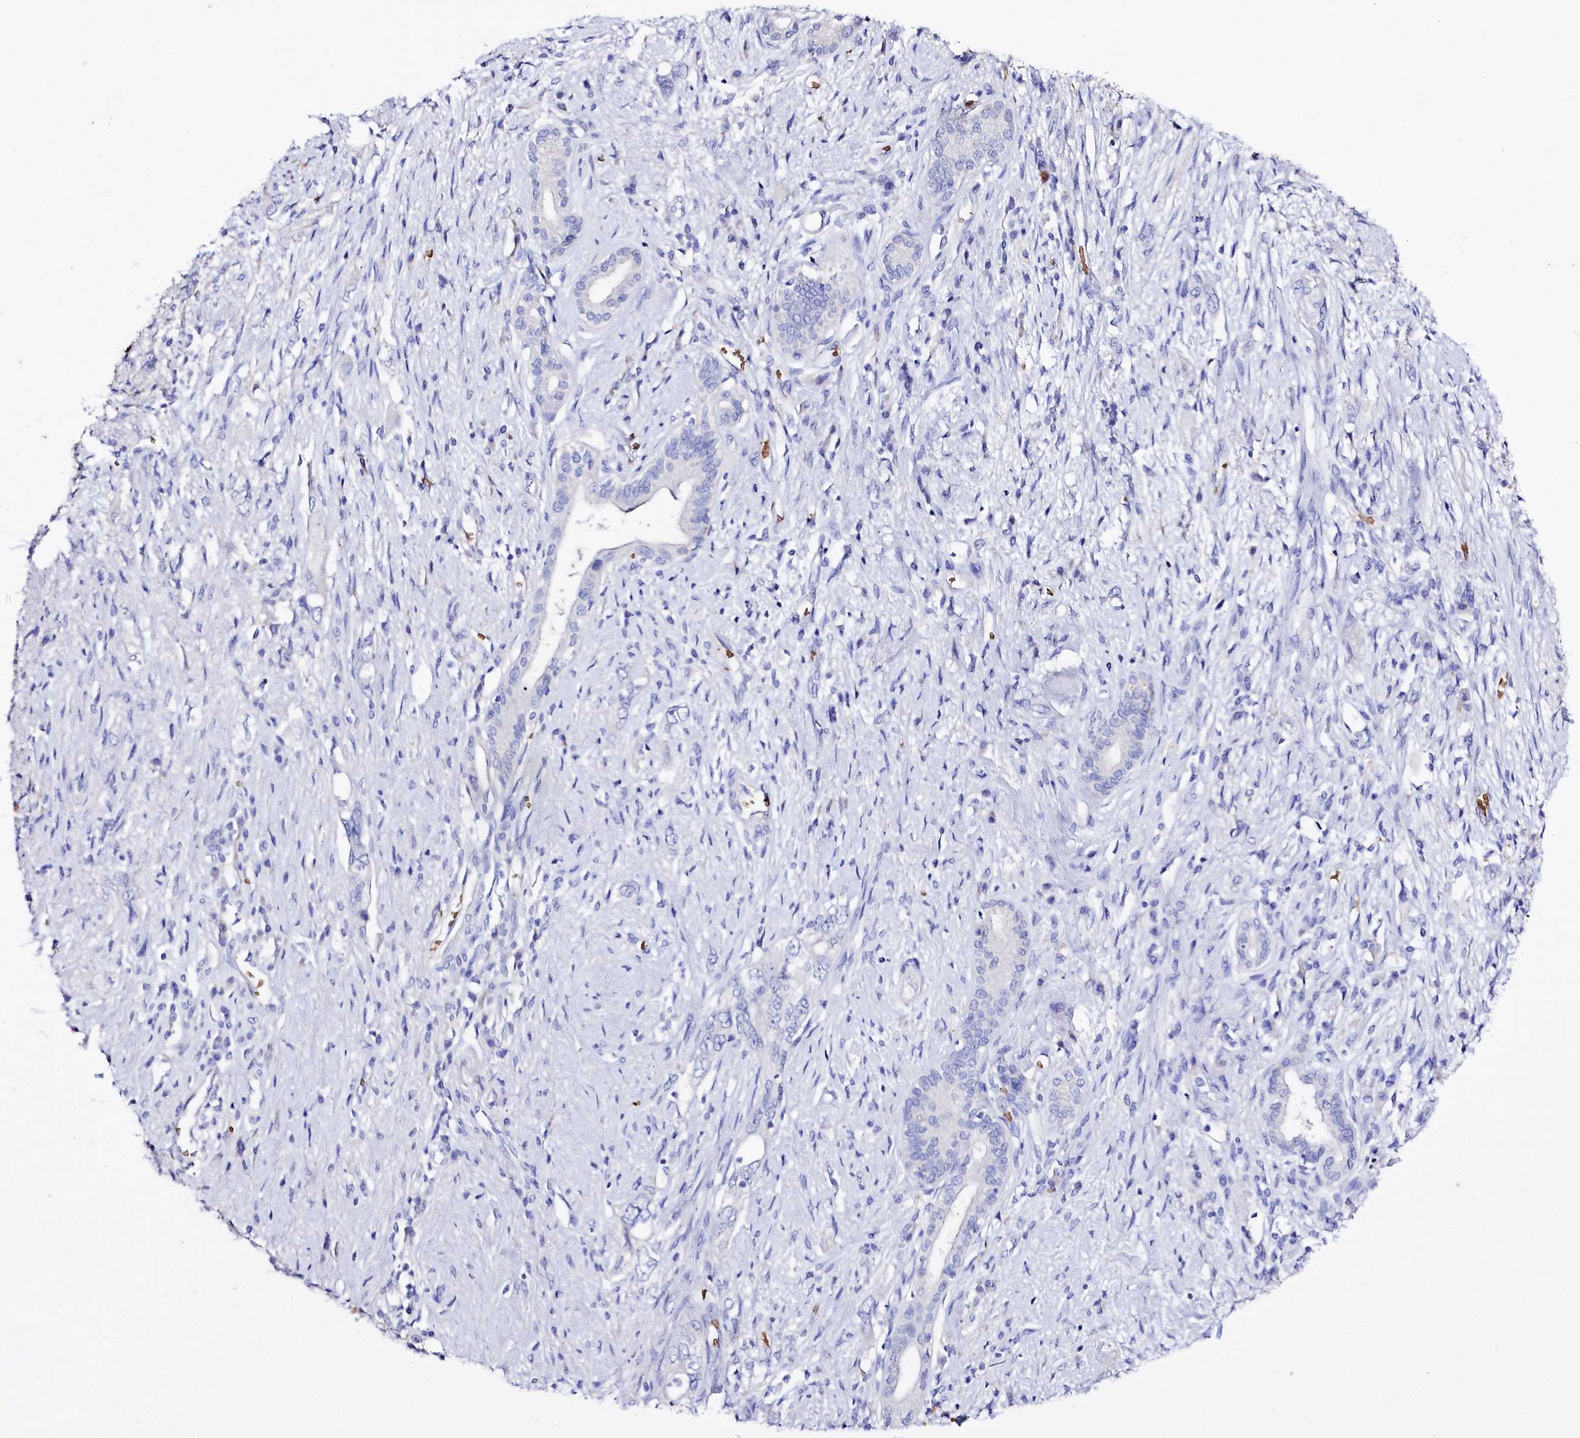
{"staining": {"intensity": "negative", "quantity": "none", "location": "none"}, "tissue": "pancreatic cancer", "cell_type": "Tumor cells", "image_type": "cancer", "snomed": [{"axis": "morphology", "description": "Adenocarcinoma, NOS"}, {"axis": "topography", "description": "Pancreas"}], "caption": "Tumor cells are negative for brown protein staining in adenocarcinoma (pancreatic).", "gene": "RPUSD3", "patient": {"sex": "female", "age": 73}}